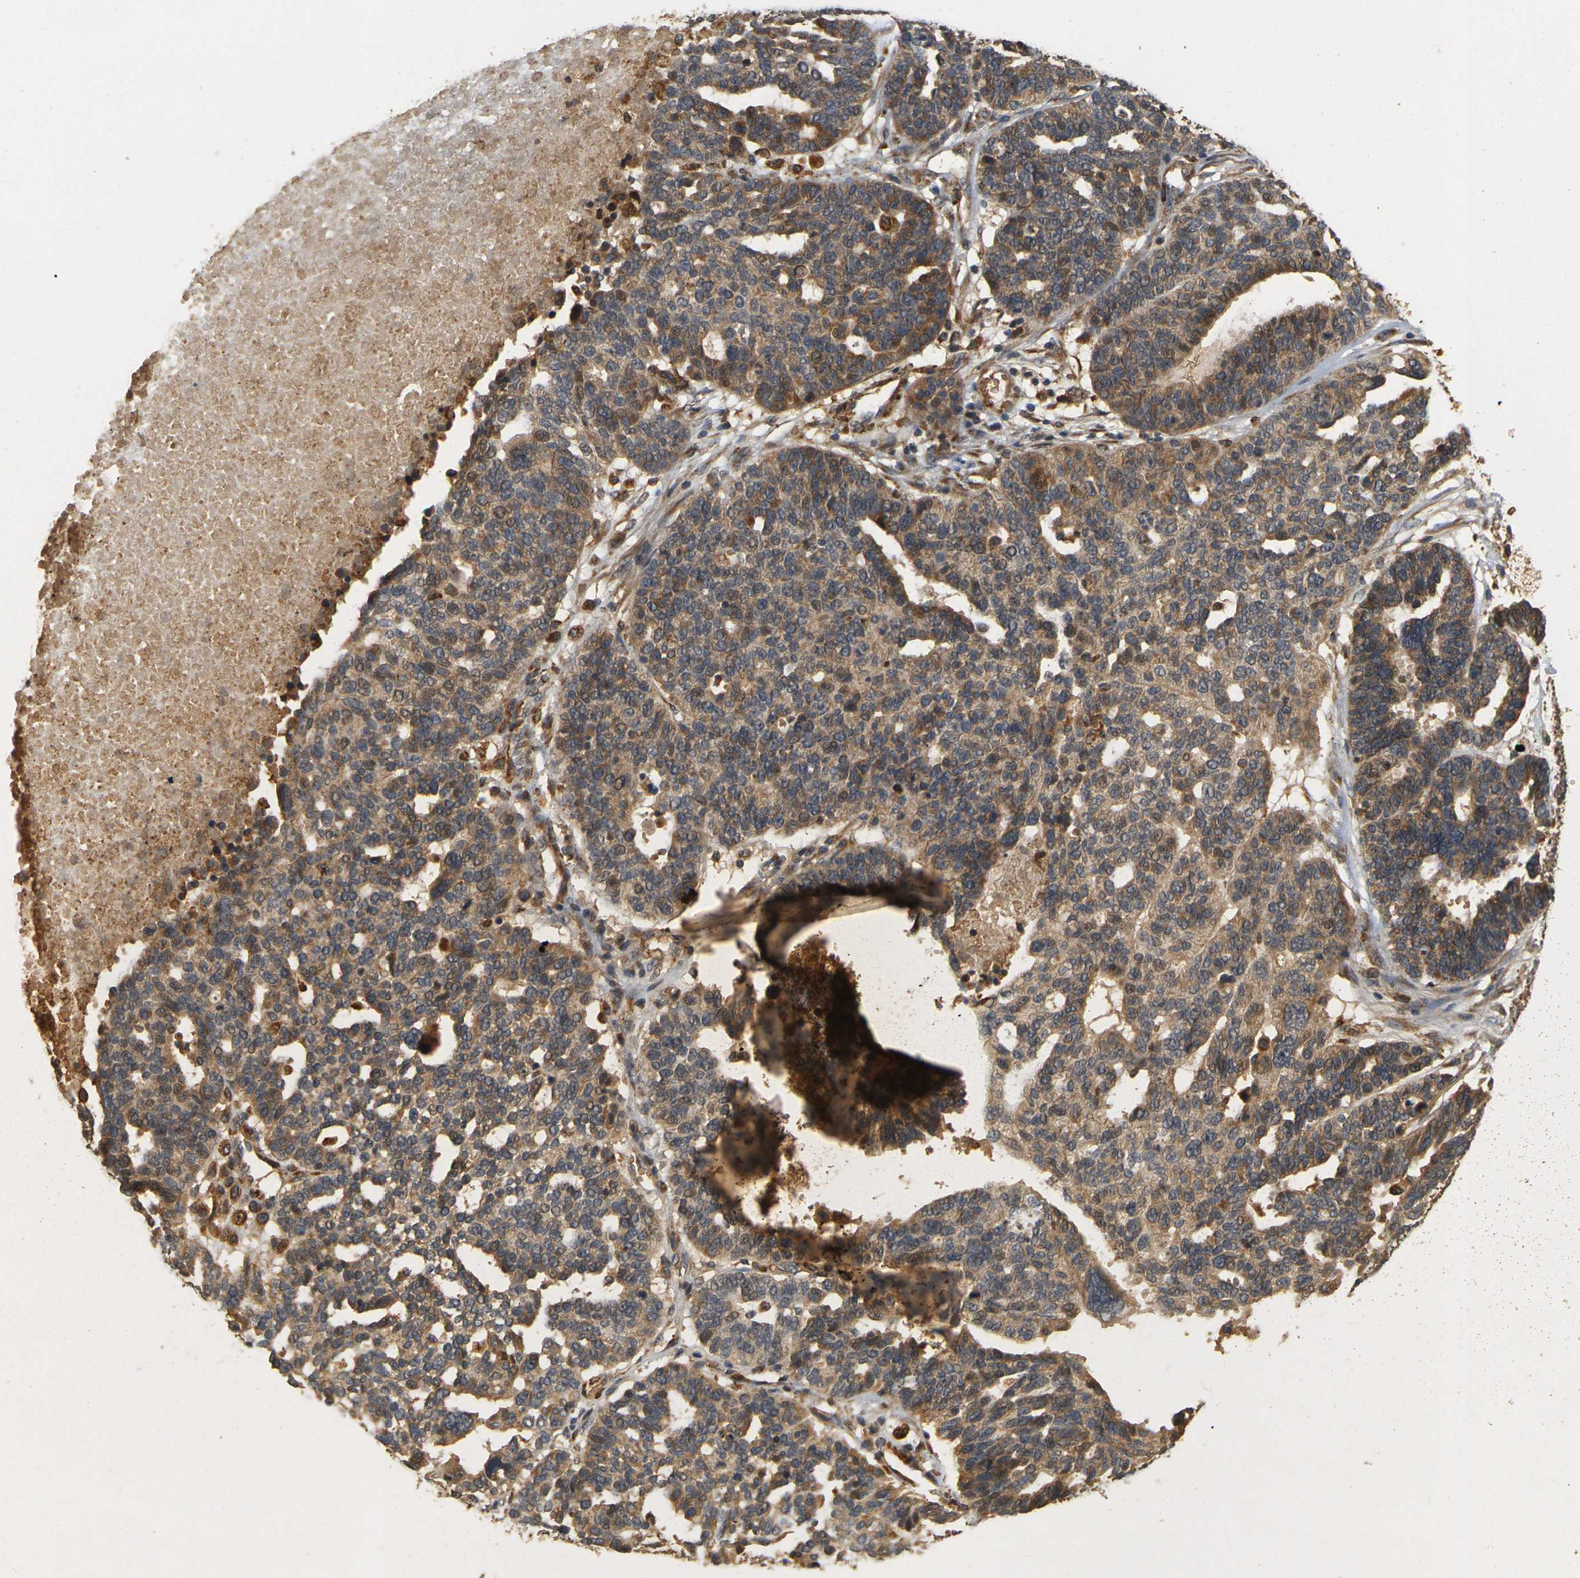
{"staining": {"intensity": "moderate", "quantity": ">75%", "location": "cytoplasmic/membranous"}, "tissue": "ovarian cancer", "cell_type": "Tumor cells", "image_type": "cancer", "snomed": [{"axis": "morphology", "description": "Cystadenocarcinoma, serous, NOS"}, {"axis": "topography", "description": "Ovary"}], "caption": "Human serous cystadenocarcinoma (ovarian) stained for a protein (brown) demonstrates moderate cytoplasmic/membranous positive positivity in approximately >75% of tumor cells.", "gene": "MEGF9", "patient": {"sex": "female", "age": 59}}